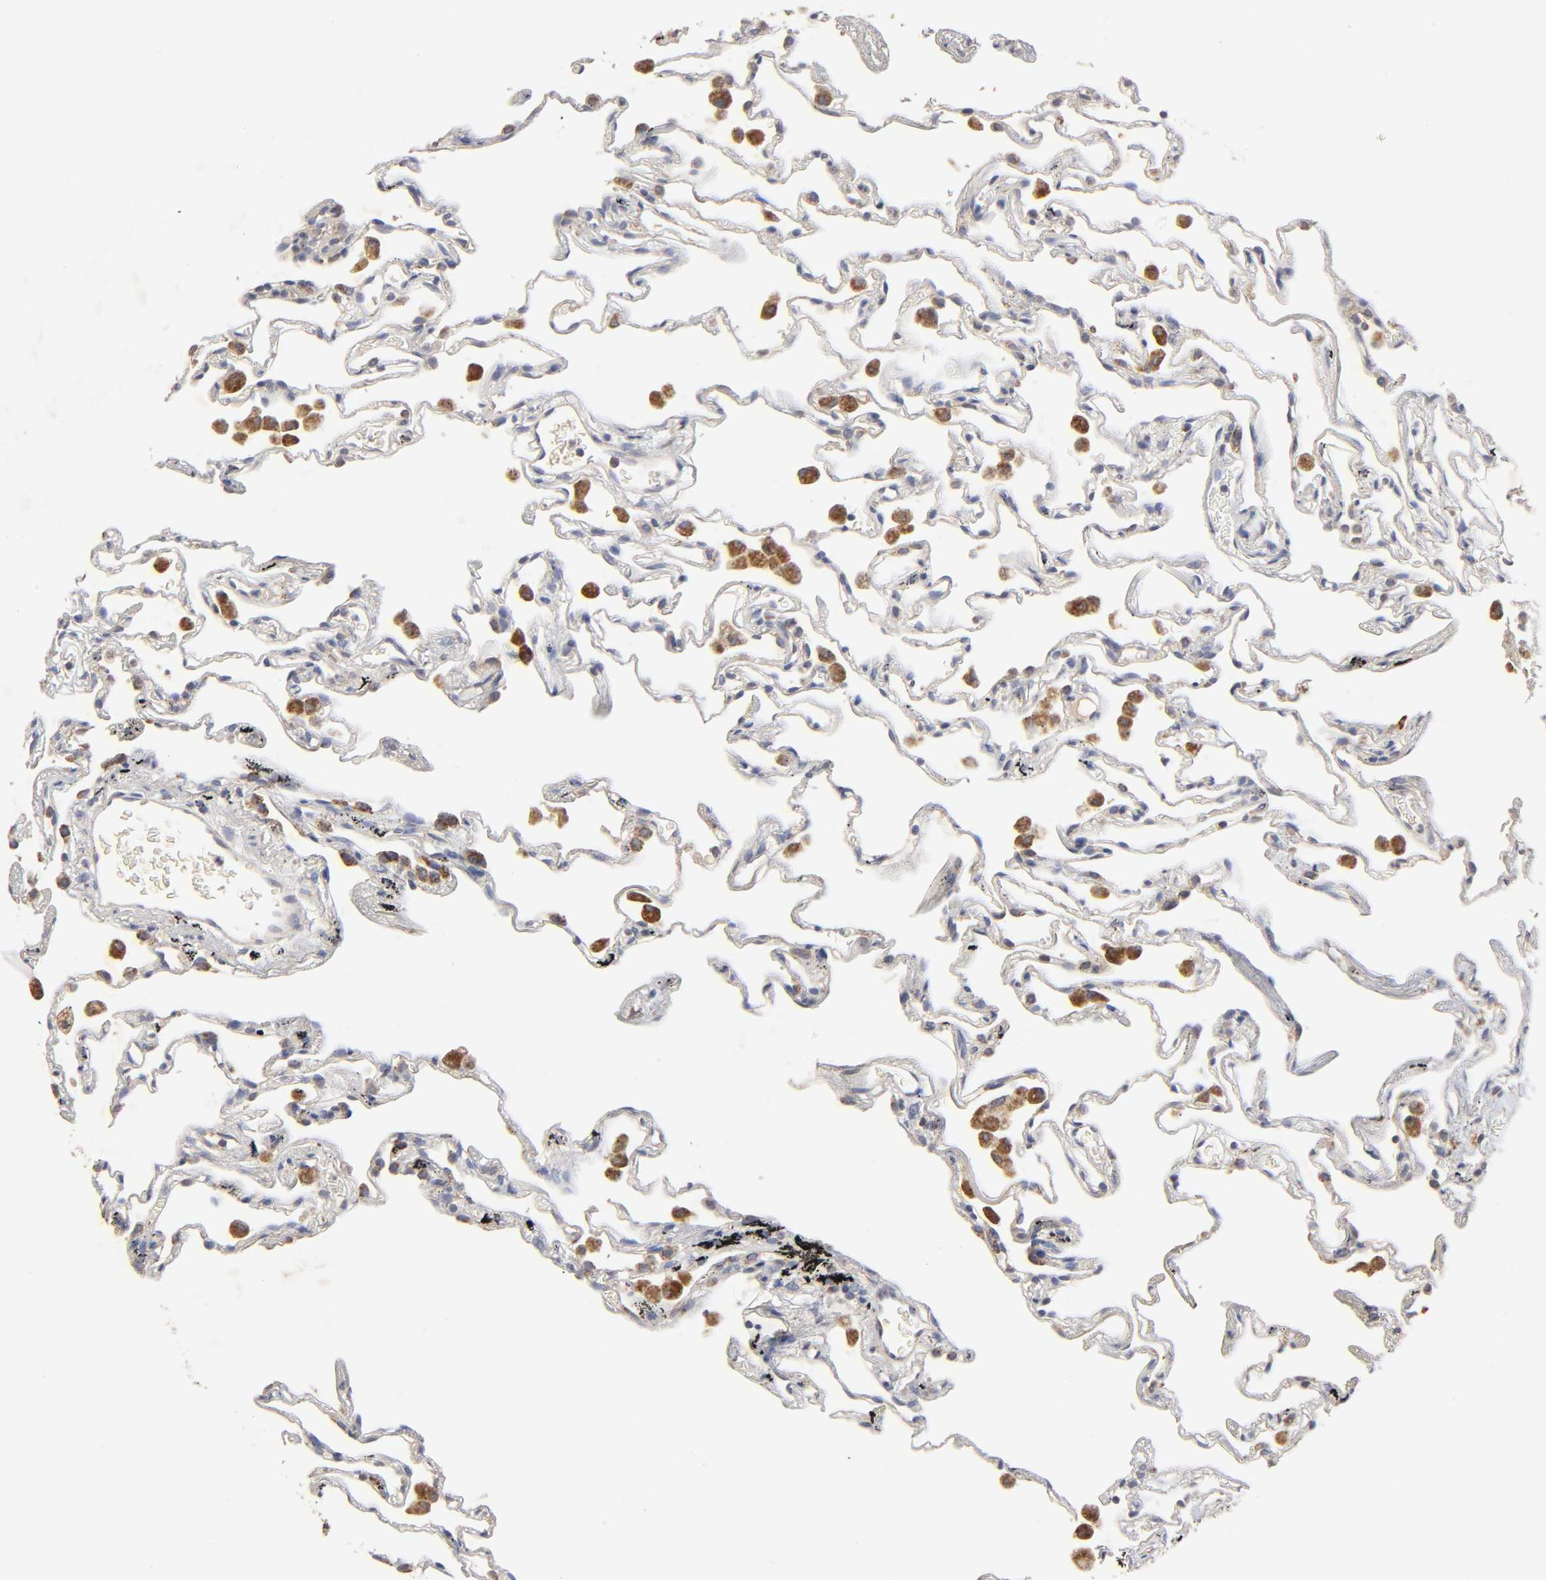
{"staining": {"intensity": "negative", "quantity": "none", "location": "none"}, "tissue": "lung", "cell_type": "Alveolar cells", "image_type": "normal", "snomed": [{"axis": "morphology", "description": "Normal tissue, NOS"}, {"axis": "morphology", "description": "Inflammation, NOS"}, {"axis": "topography", "description": "Lung"}], "caption": "Lung was stained to show a protein in brown. There is no significant positivity in alveolar cells. (DAB (3,3'-diaminobenzidine) immunohistochemistry (IHC) with hematoxylin counter stain).", "gene": "CYCS", "patient": {"sex": "male", "age": 69}}